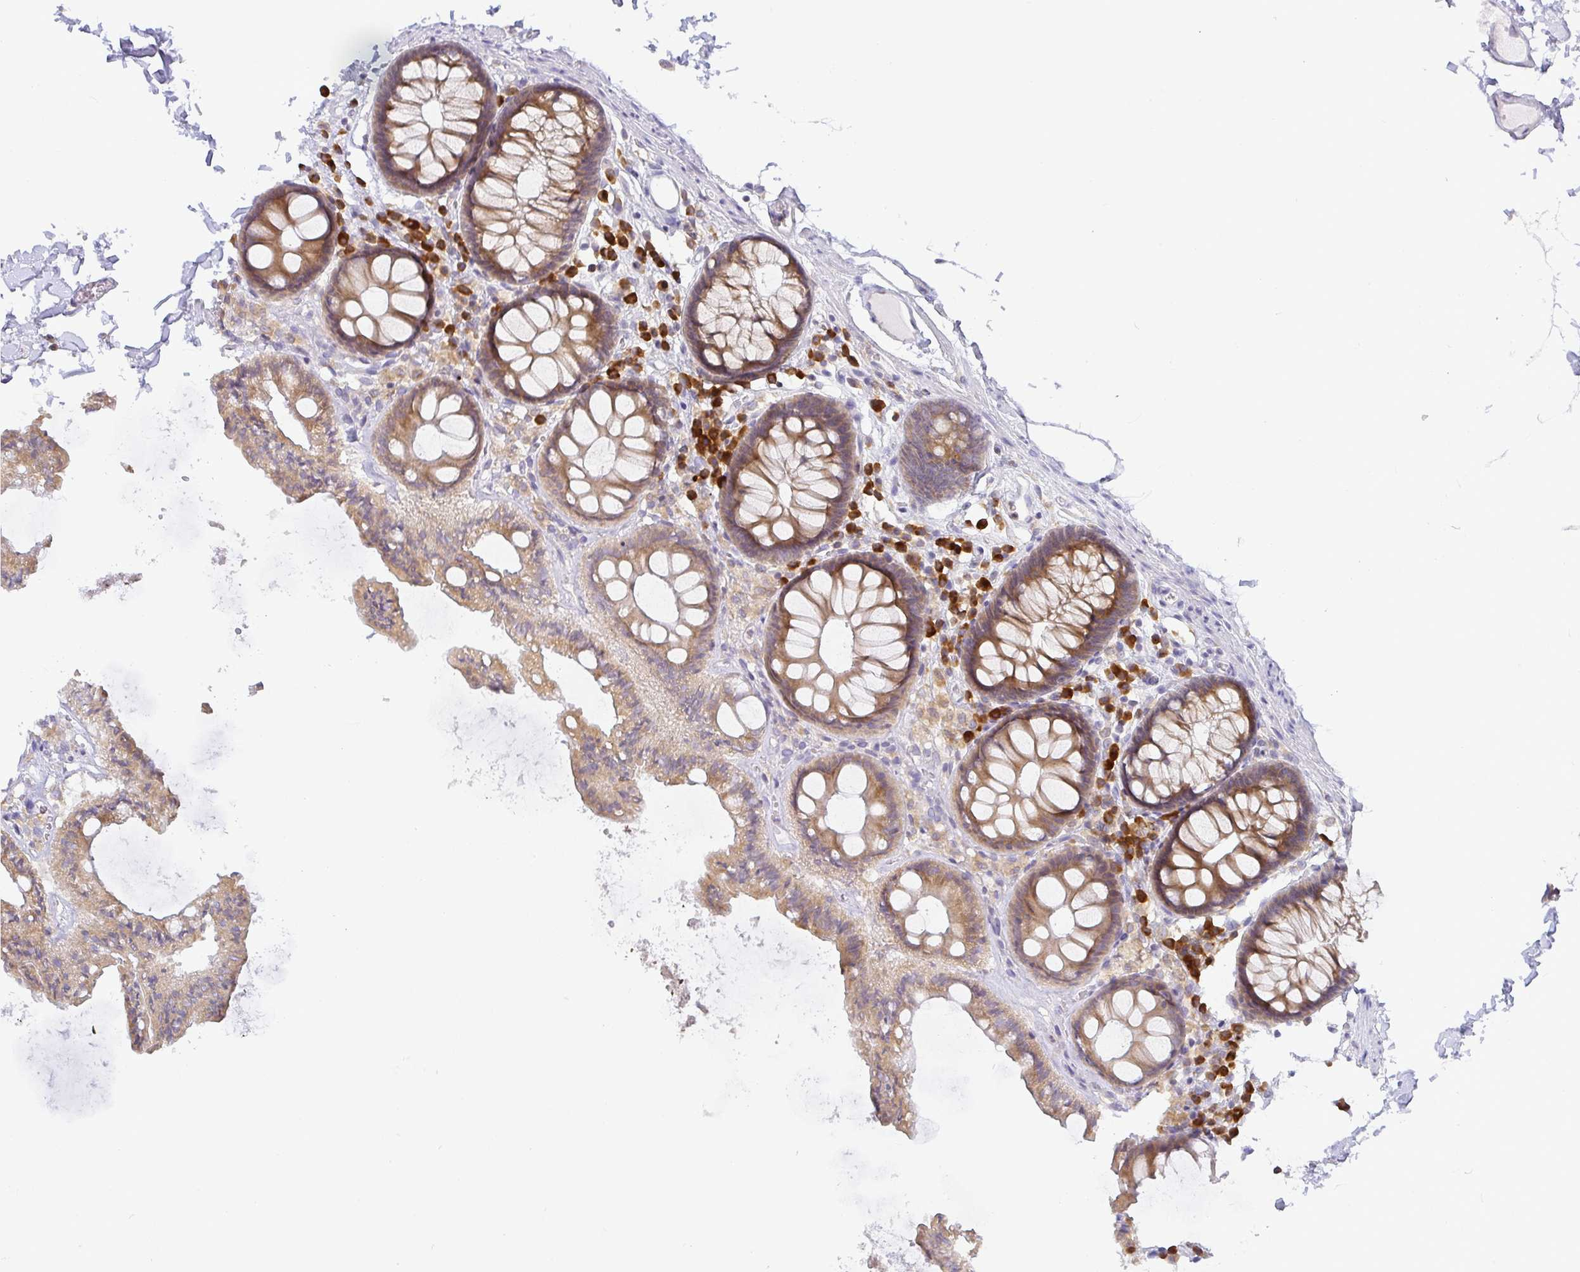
{"staining": {"intensity": "negative", "quantity": "none", "location": "none"}, "tissue": "colon", "cell_type": "Endothelial cells", "image_type": "normal", "snomed": [{"axis": "morphology", "description": "Normal tissue, NOS"}, {"axis": "topography", "description": "Colon"}, {"axis": "topography", "description": "Peripheral nerve tissue"}], "caption": "Immunohistochemistry of normal colon displays no positivity in endothelial cells.", "gene": "DERL2", "patient": {"sex": "male", "age": 84}}